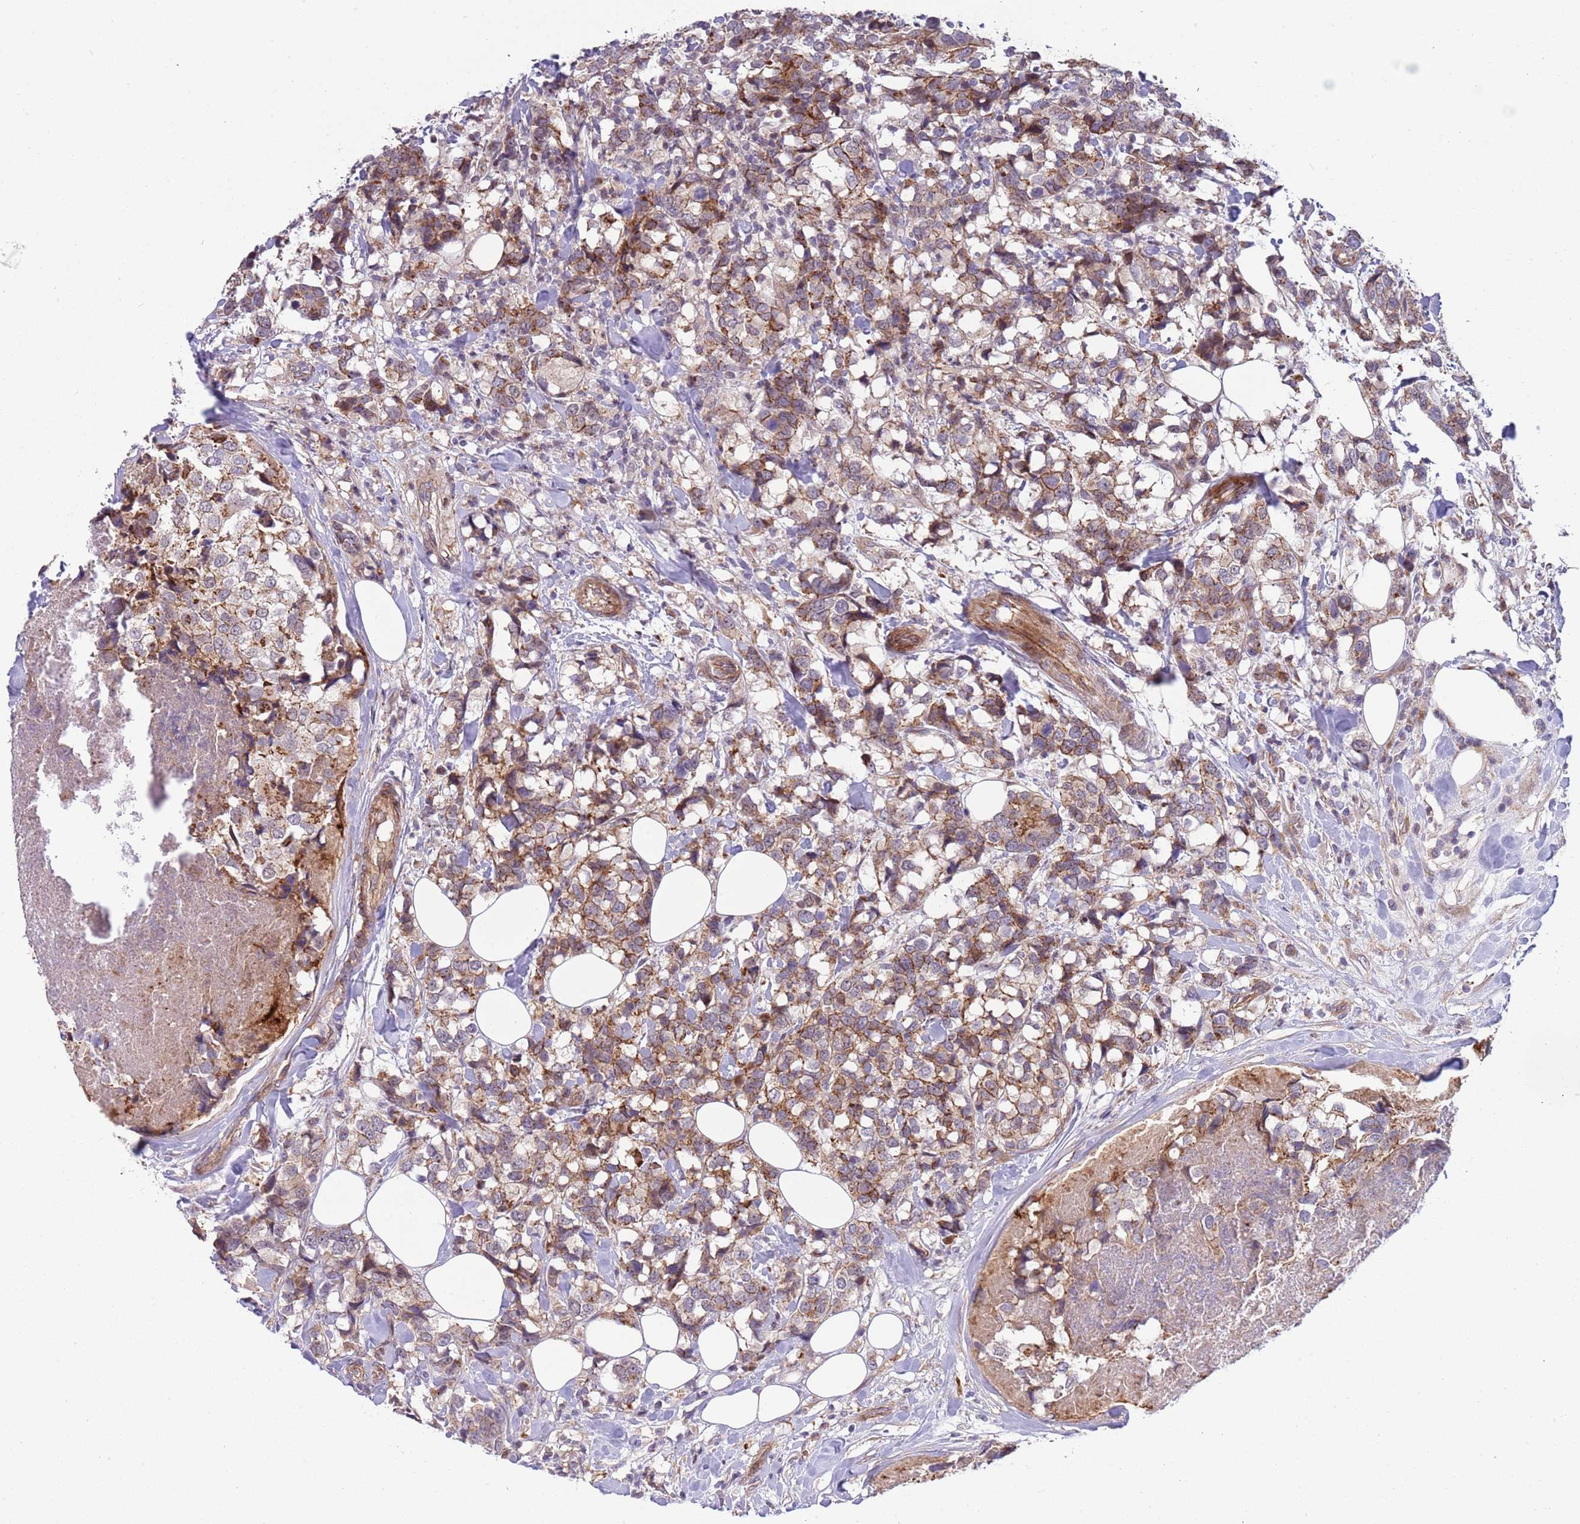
{"staining": {"intensity": "moderate", "quantity": ">75%", "location": "cytoplasmic/membranous"}, "tissue": "breast cancer", "cell_type": "Tumor cells", "image_type": "cancer", "snomed": [{"axis": "morphology", "description": "Lobular carcinoma"}, {"axis": "topography", "description": "Breast"}], "caption": "Immunohistochemical staining of human breast cancer (lobular carcinoma) shows moderate cytoplasmic/membranous protein positivity in approximately >75% of tumor cells. The staining is performed using DAB (3,3'-diaminobenzidine) brown chromogen to label protein expression. The nuclei are counter-stained blue using hematoxylin.", "gene": "ITGB6", "patient": {"sex": "female", "age": 59}}